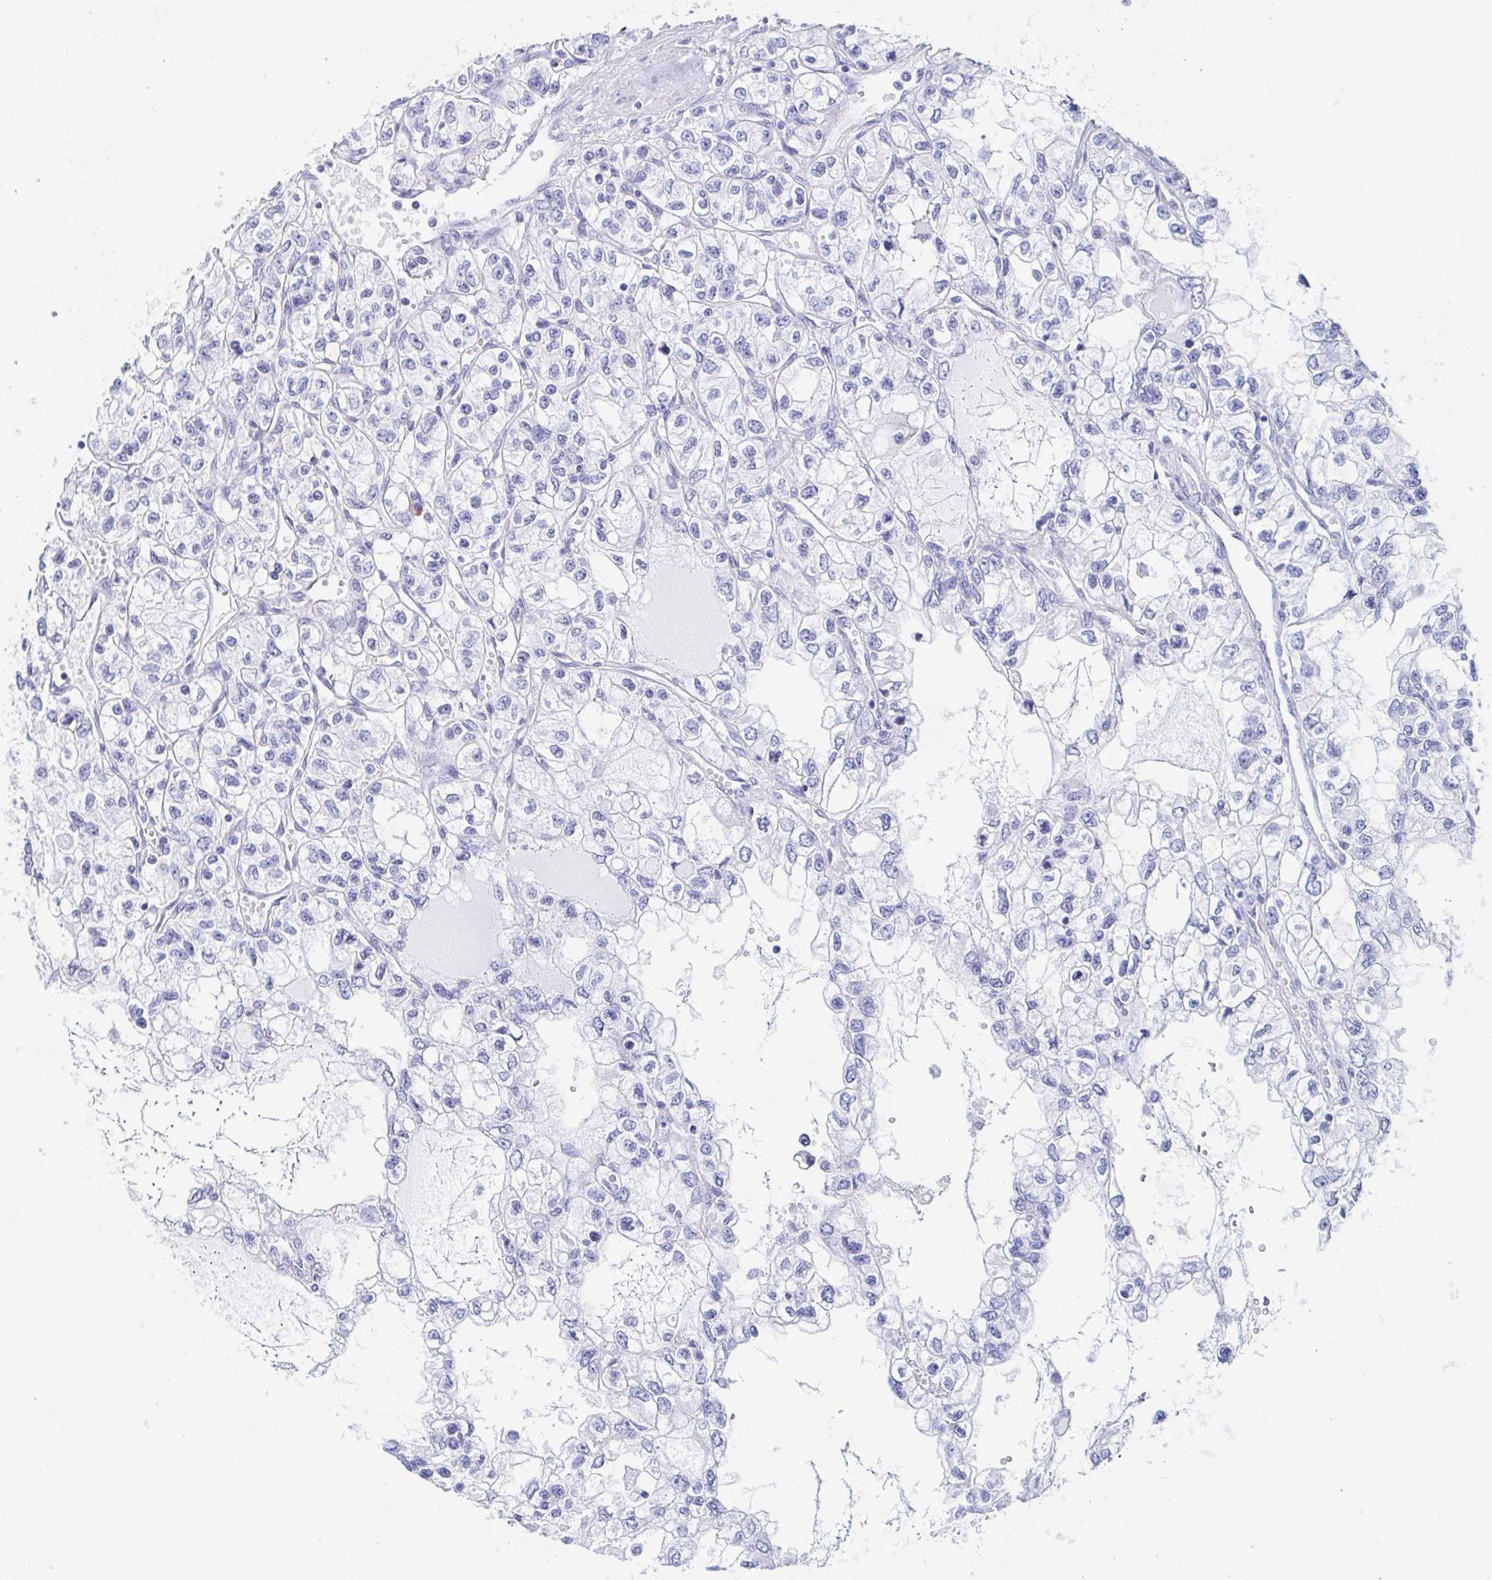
{"staining": {"intensity": "negative", "quantity": "none", "location": "none"}, "tissue": "renal cancer", "cell_type": "Tumor cells", "image_type": "cancer", "snomed": [{"axis": "morphology", "description": "Adenocarcinoma, NOS"}, {"axis": "topography", "description": "Kidney"}], "caption": "Immunohistochemistry of renal adenocarcinoma demonstrates no positivity in tumor cells.", "gene": "C4orf17", "patient": {"sex": "female", "age": 59}}